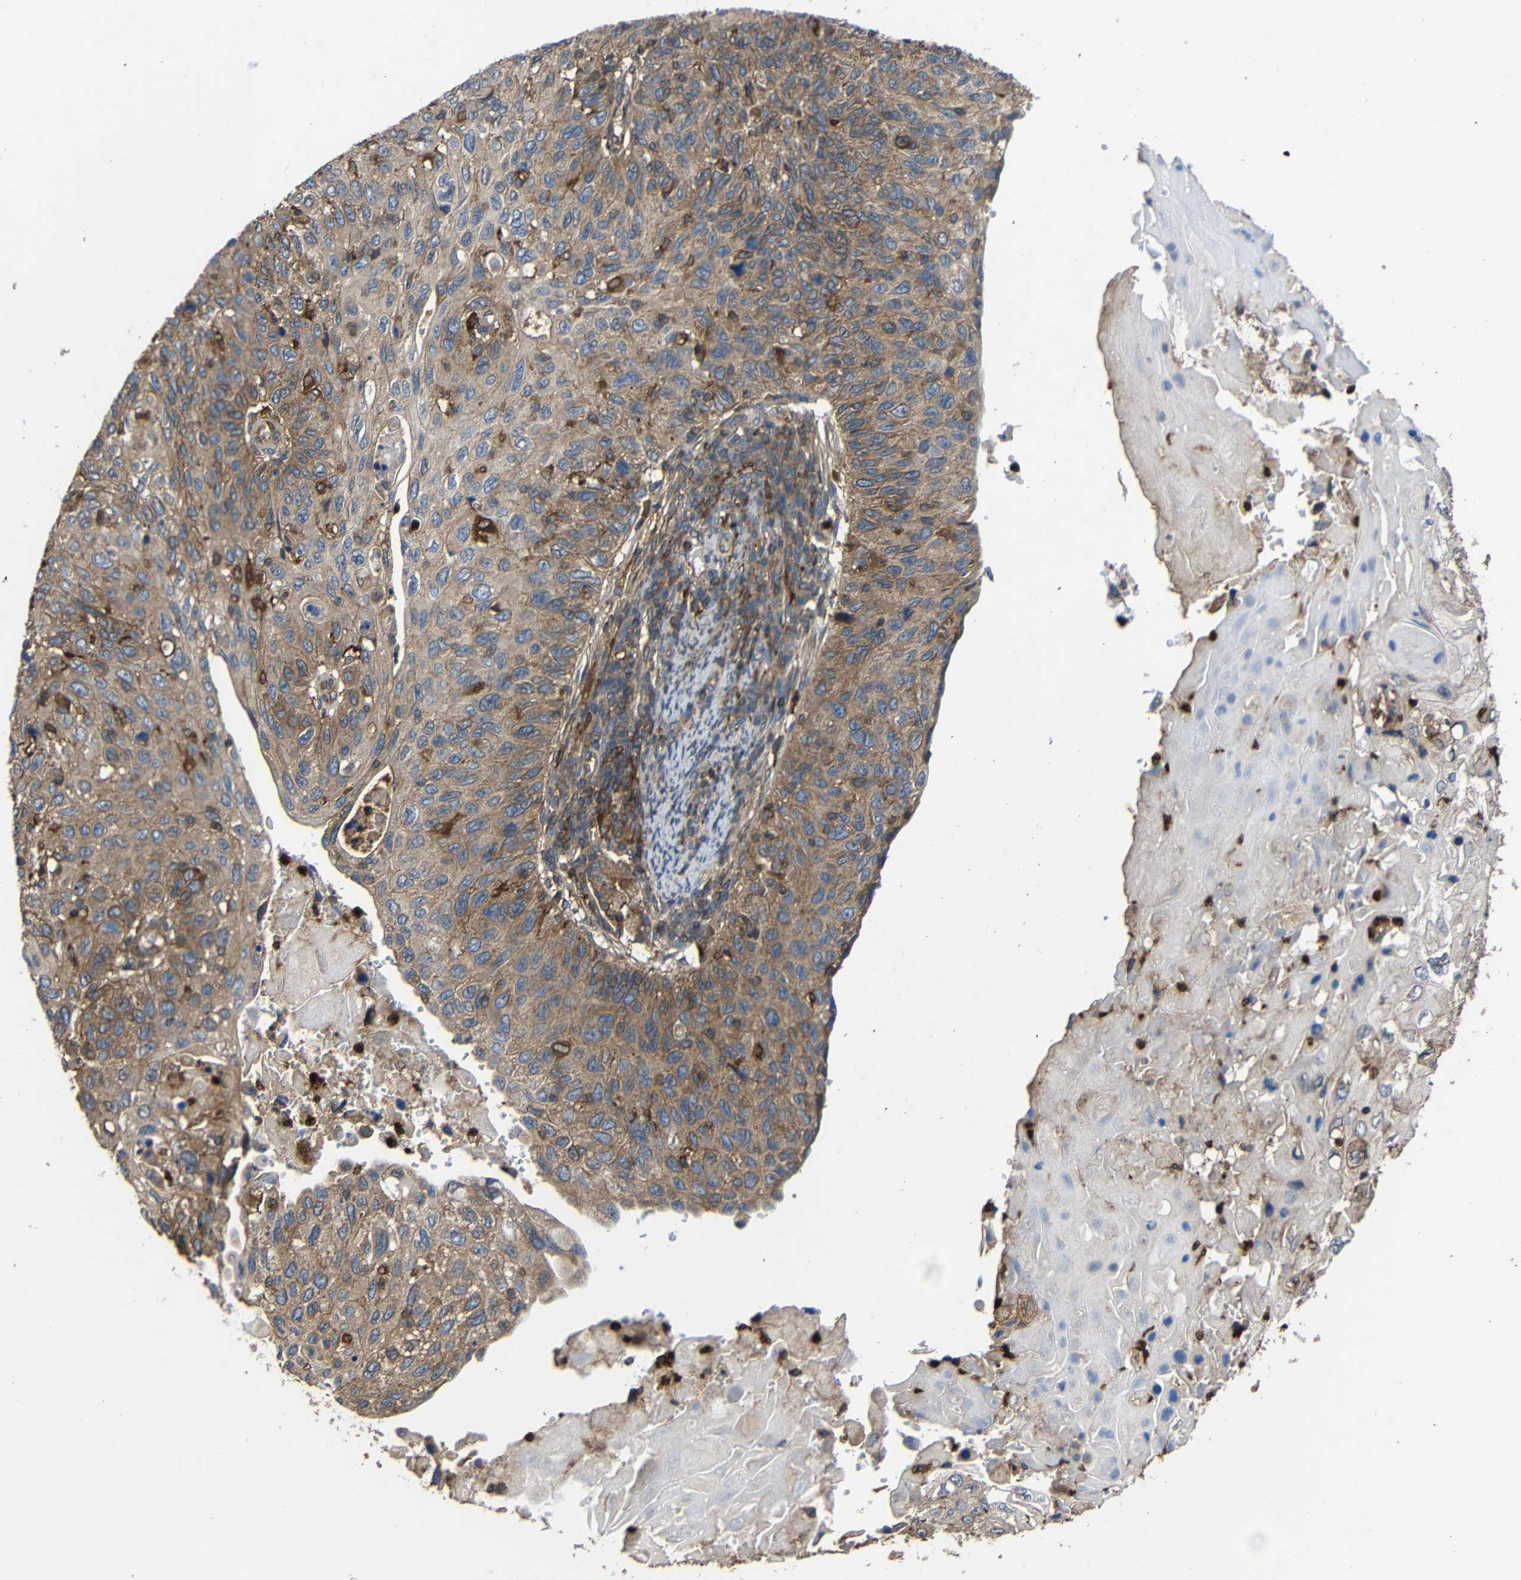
{"staining": {"intensity": "moderate", "quantity": ">75%", "location": "cytoplasmic/membranous"}, "tissue": "cervical cancer", "cell_type": "Tumor cells", "image_type": "cancer", "snomed": [{"axis": "morphology", "description": "Squamous cell carcinoma, NOS"}, {"axis": "topography", "description": "Cervix"}], "caption": "There is medium levels of moderate cytoplasmic/membranous expression in tumor cells of cervical cancer (squamous cell carcinoma), as demonstrated by immunohistochemical staining (brown color).", "gene": "TREM2", "patient": {"sex": "female", "age": 70}}